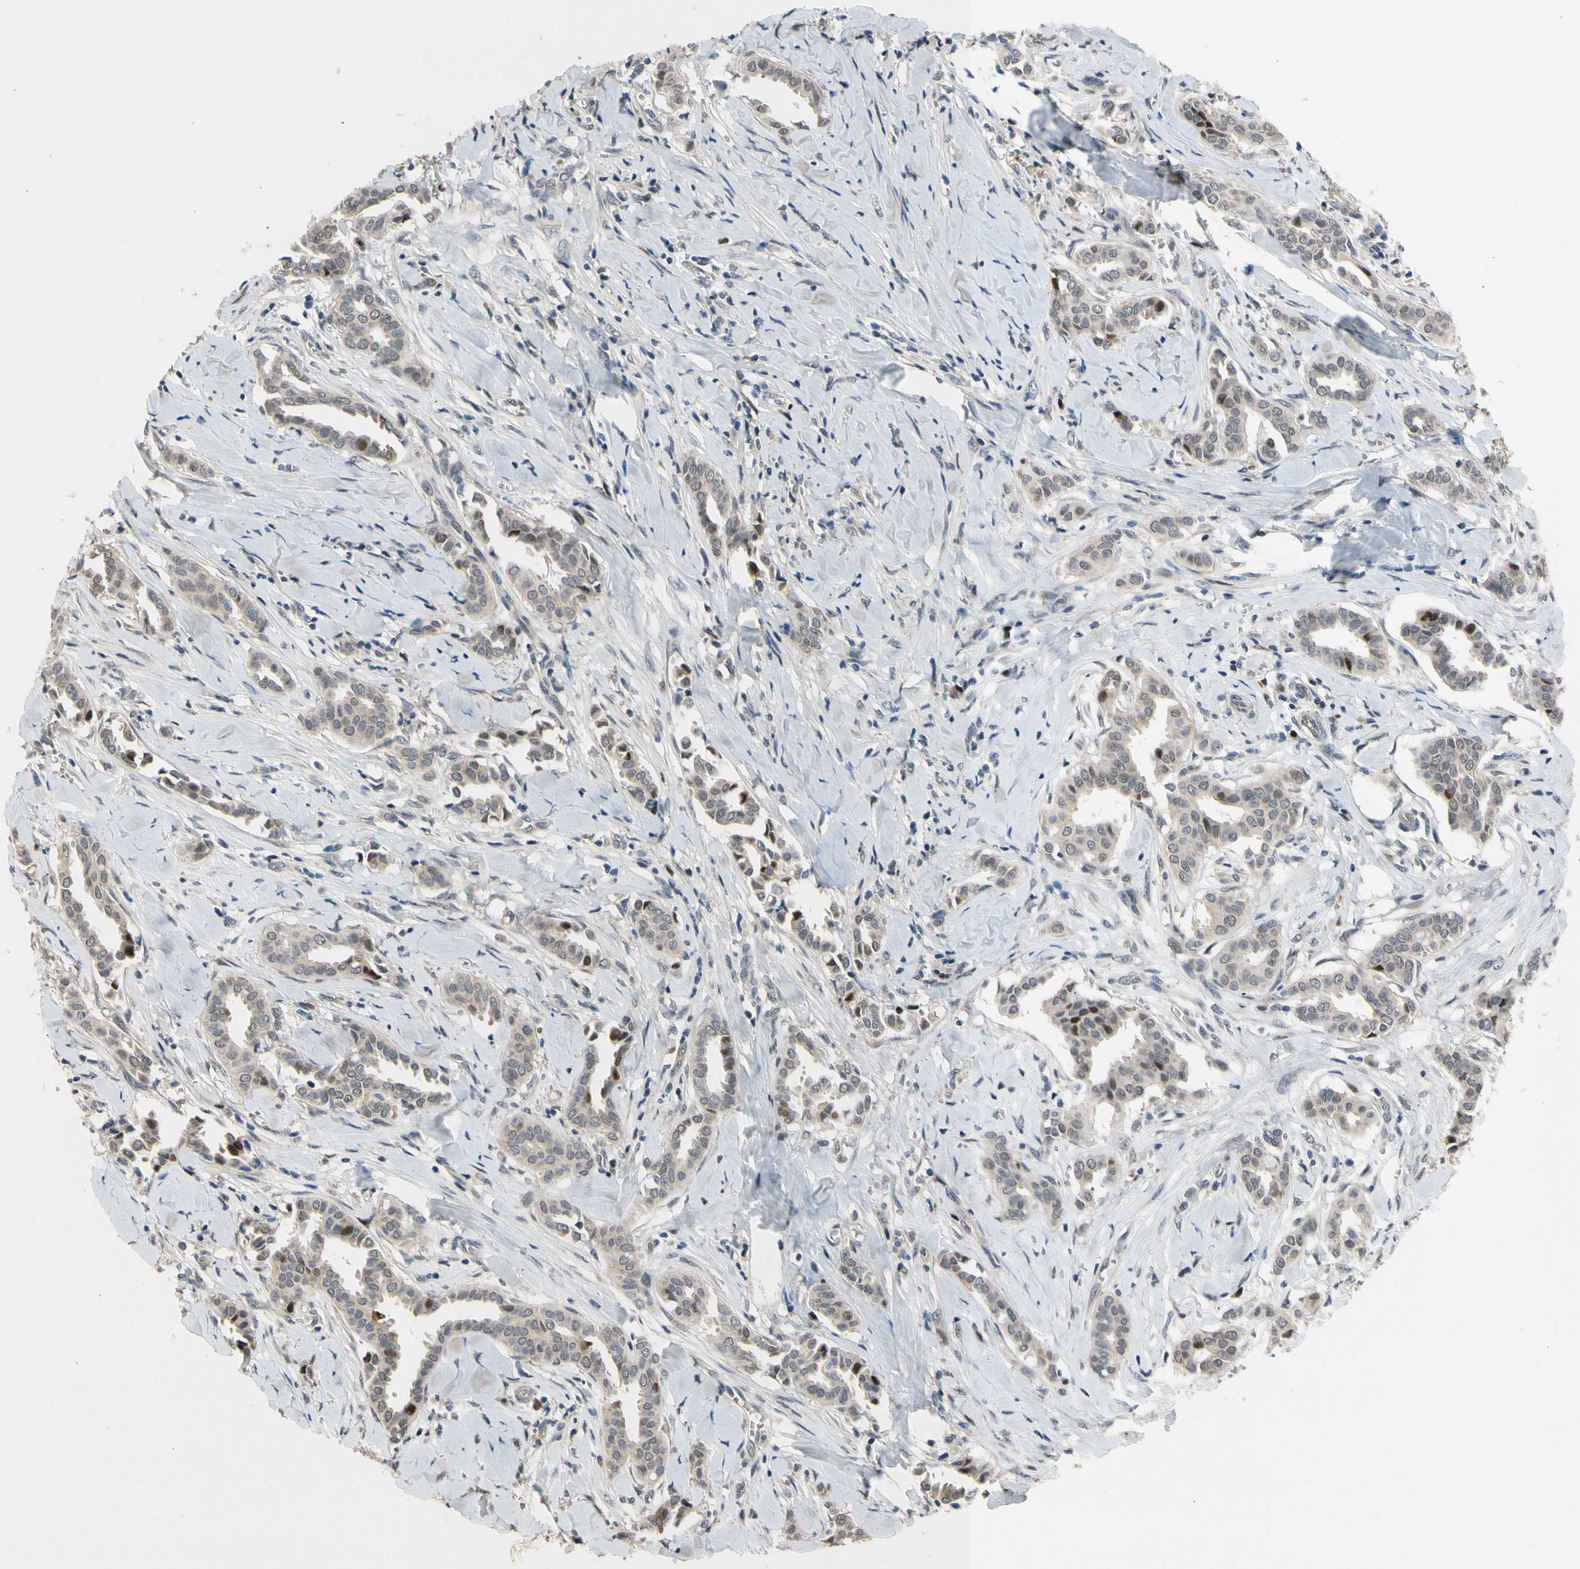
{"staining": {"intensity": "moderate", "quantity": "<25%", "location": "nuclear"}, "tissue": "head and neck cancer", "cell_type": "Tumor cells", "image_type": "cancer", "snomed": [{"axis": "morphology", "description": "Adenocarcinoma, NOS"}, {"axis": "topography", "description": "Salivary gland"}, {"axis": "topography", "description": "Head-Neck"}], "caption": "Immunohistochemical staining of human head and neck cancer (adenocarcinoma) demonstrates low levels of moderate nuclear protein expression in about <25% of tumor cells. (DAB (3,3'-diaminobenzidine) IHC, brown staining for protein, blue staining for nuclei).", "gene": "ZNF184", "patient": {"sex": "female", "age": 59}}